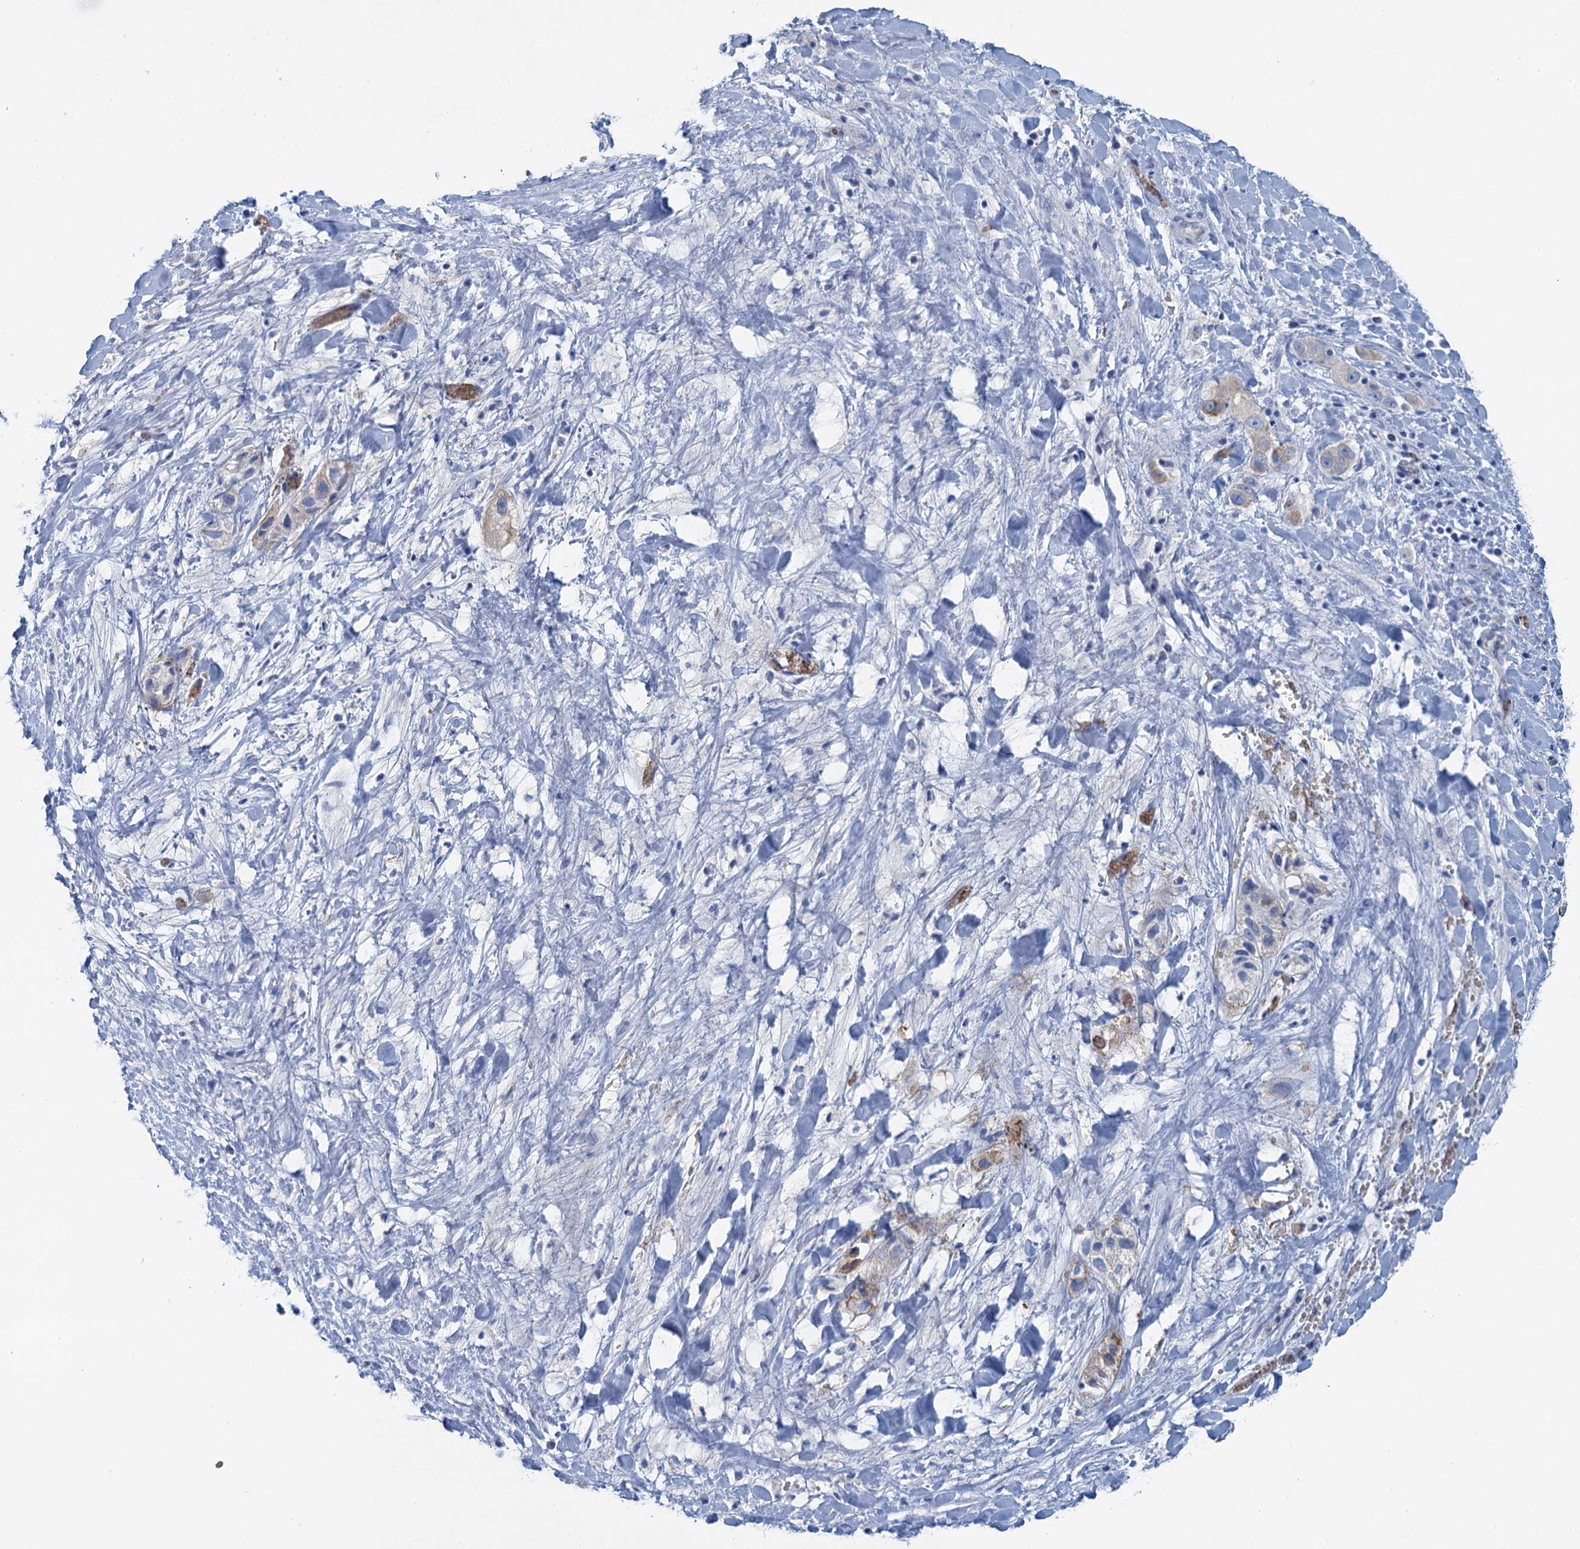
{"staining": {"intensity": "weak", "quantity": "<25%", "location": "cytoplasmic/membranous"}, "tissue": "liver cancer", "cell_type": "Tumor cells", "image_type": "cancer", "snomed": [{"axis": "morphology", "description": "Cholangiocarcinoma"}, {"axis": "topography", "description": "Liver"}], "caption": "This is an immunohistochemistry (IHC) photomicrograph of liver cancer (cholangiocarcinoma). There is no expression in tumor cells.", "gene": "MYADML2", "patient": {"sex": "female", "age": 52}}